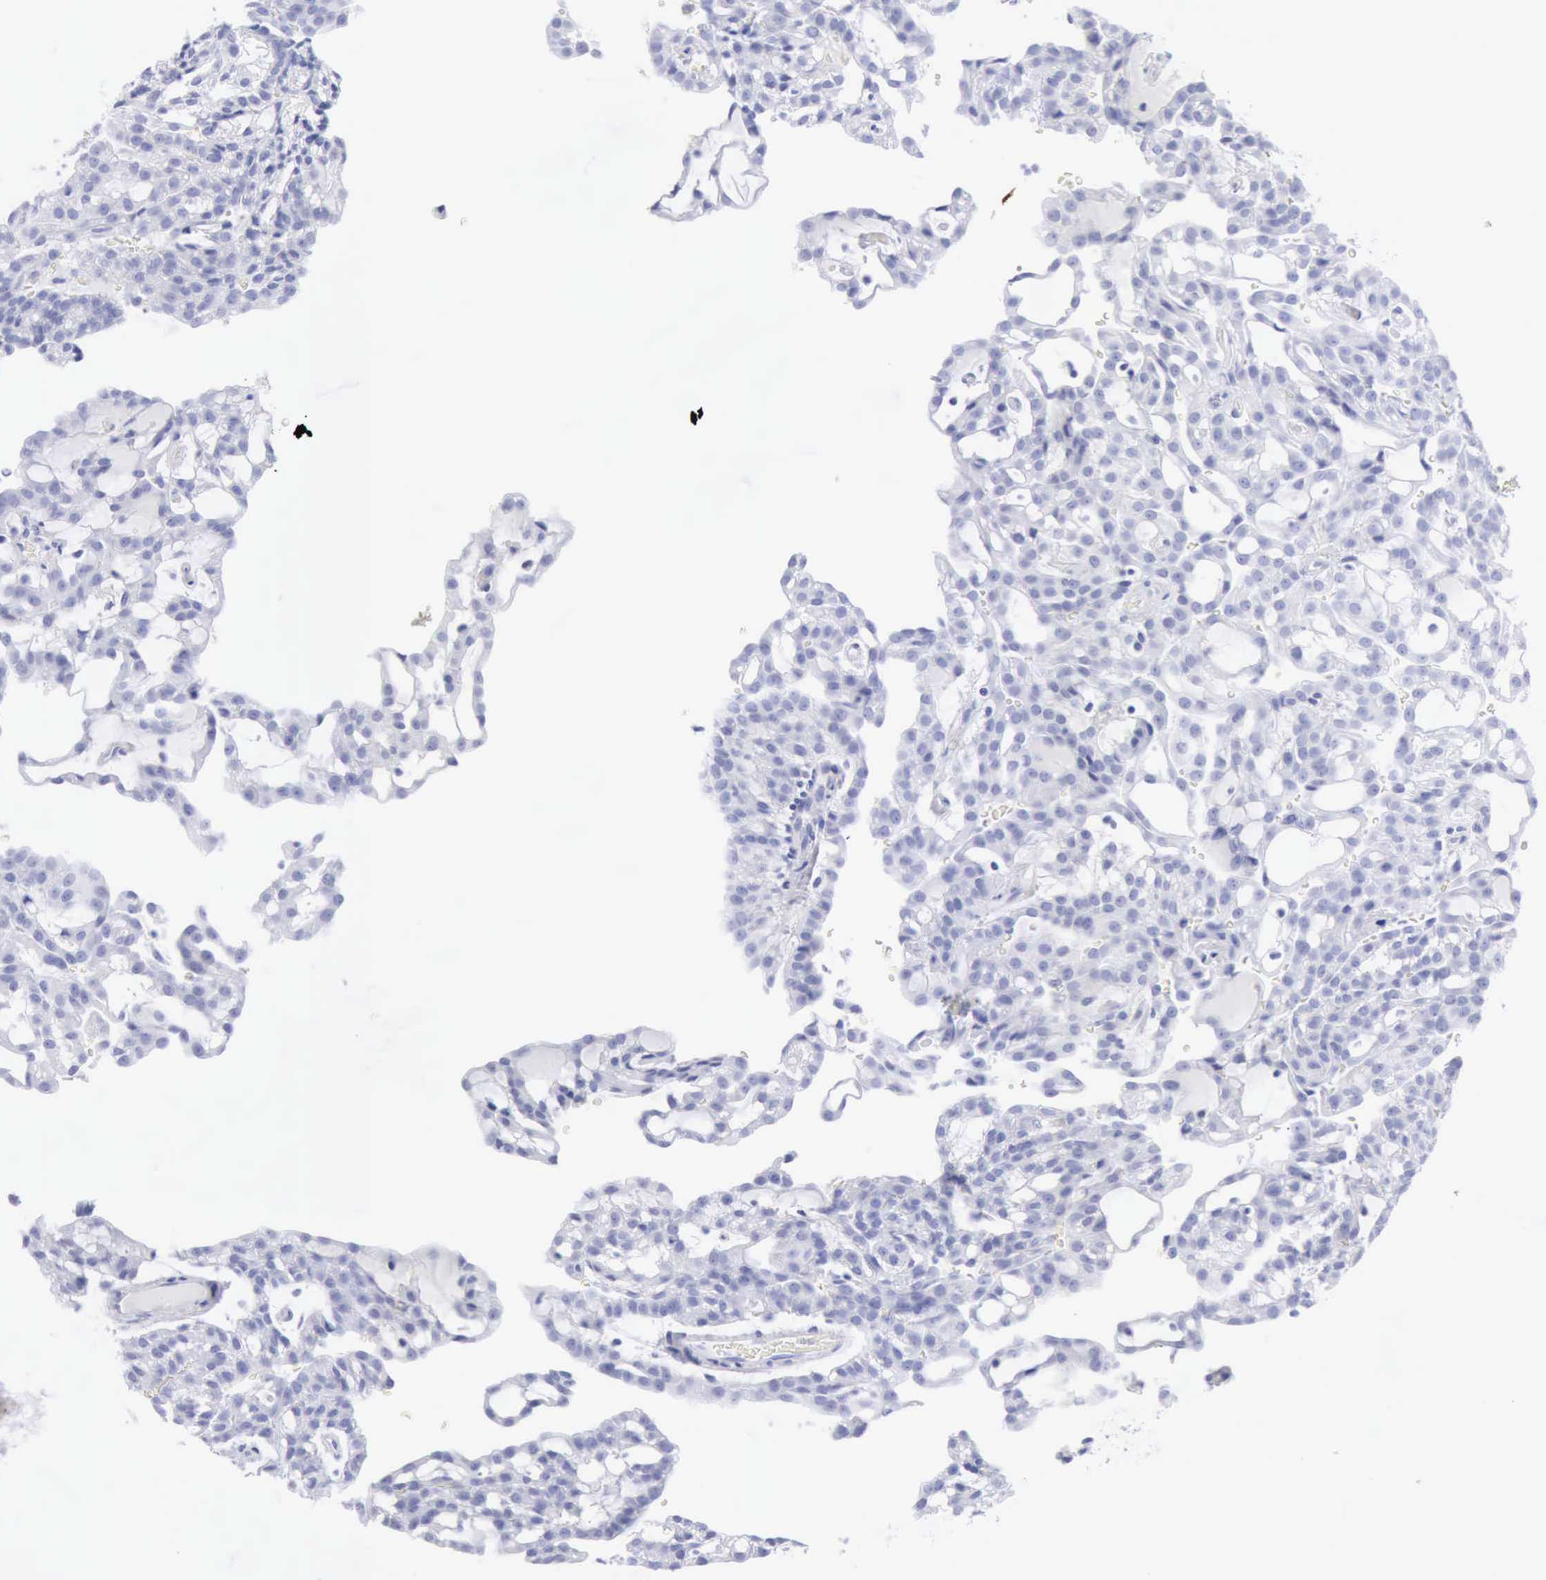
{"staining": {"intensity": "negative", "quantity": "none", "location": "none"}, "tissue": "renal cancer", "cell_type": "Tumor cells", "image_type": "cancer", "snomed": [{"axis": "morphology", "description": "Adenocarcinoma, NOS"}, {"axis": "topography", "description": "Kidney"}], "caption": "This micrograph is of renal cancer (adenocarcinoma) stained with immunohistochemistry to label a protein in brown with the nuclei are counter-stained blue. There is no expression in tumor cells. (Brightfield microscopy of DAB (3,3'-diaminobenzidine) immunohistochemistry at high magnification).", "gene": "KRT5", "patient": {"sex": "male", "age": 63}}